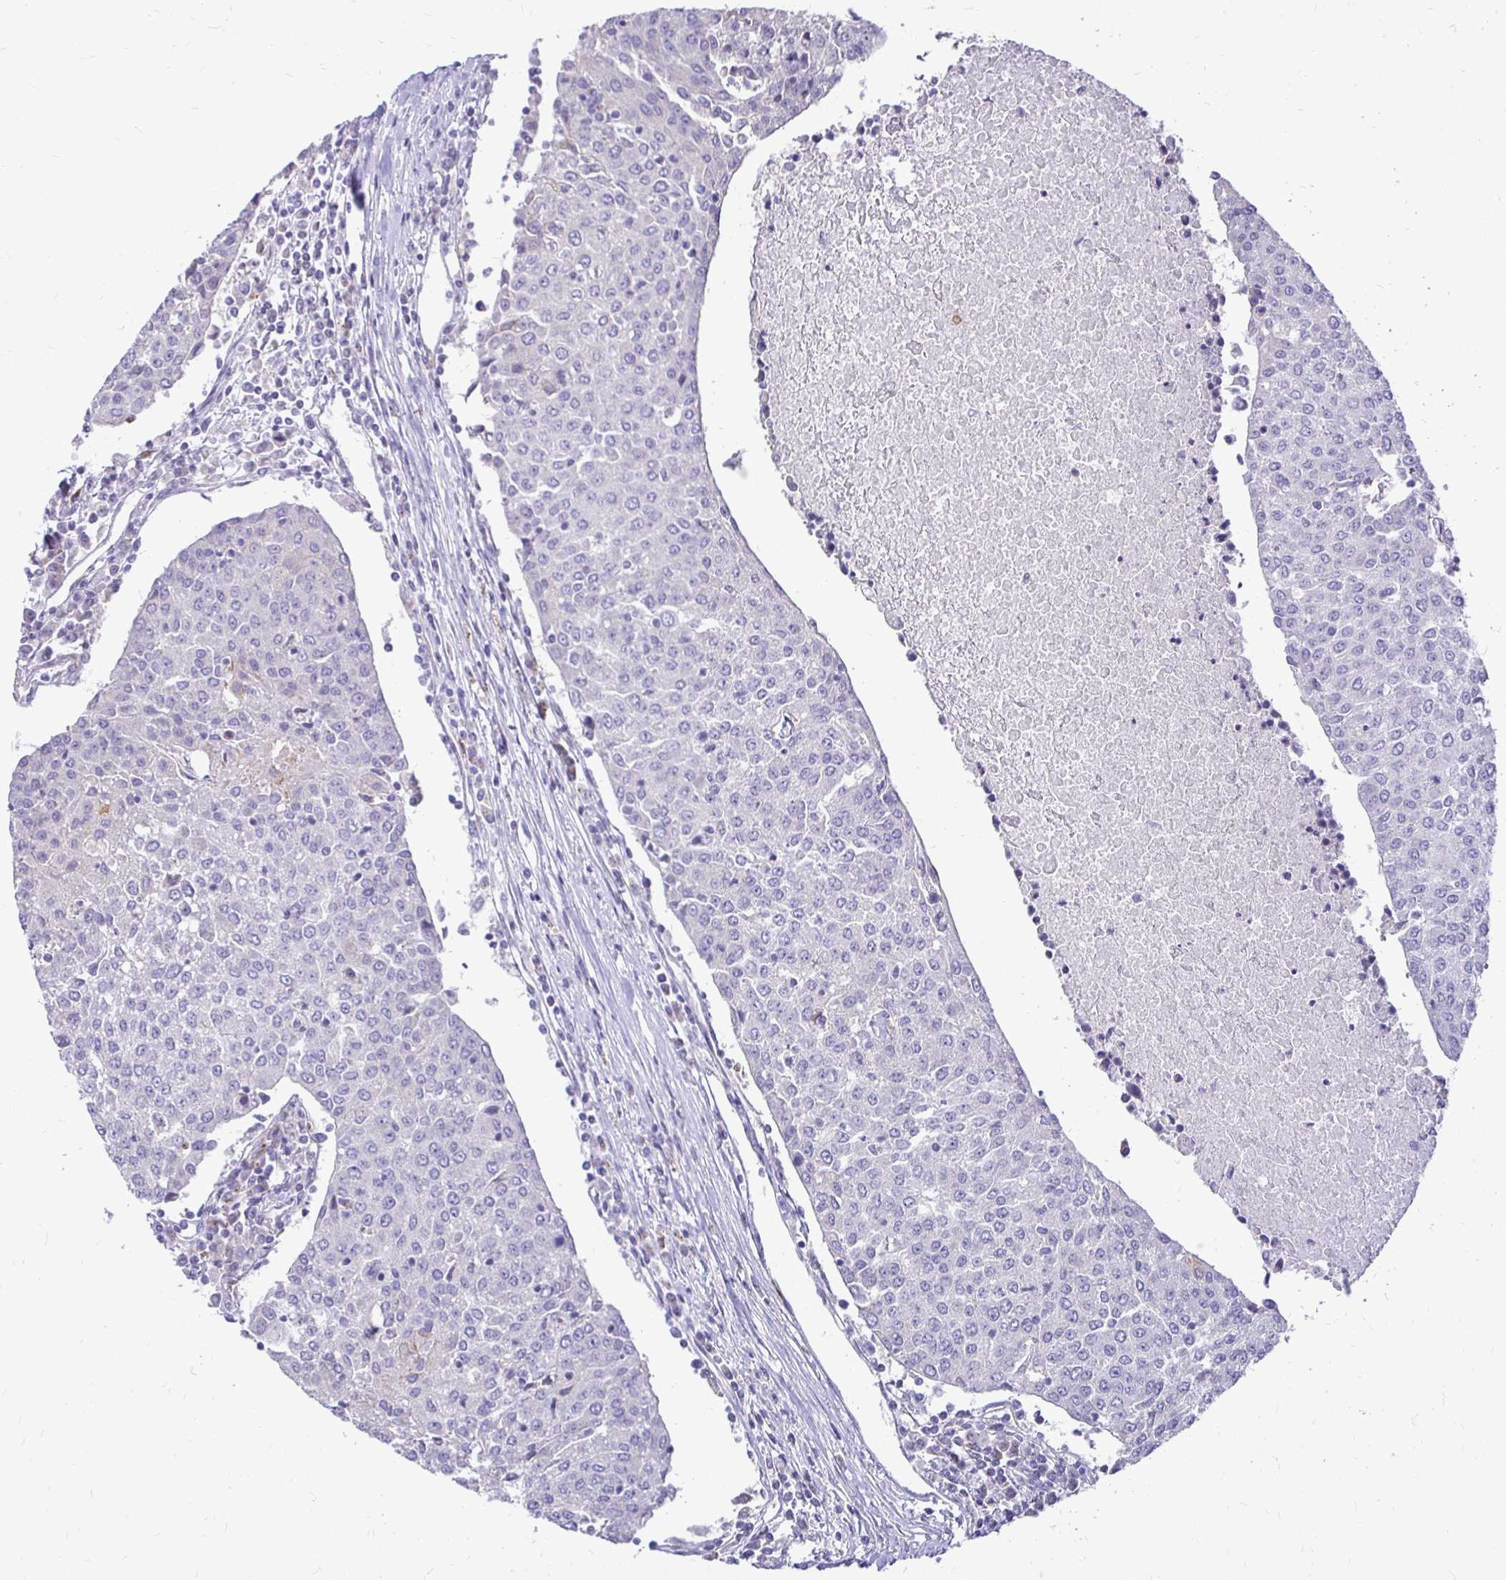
{"staining": {"intensity": "negative", "quantity": "none", "location": "none"}, "tissue": "urothelial cancer", "cell_type": "Tumor cells", "image_type": "cancer", "snomed": [{"axis": "morphology", "description": "Urothelial carcinoma, High grade"}, {"axis": "topography", "description": "Urinary bladder"}], "caption": "High power microscopy photomicrograph of an immunohistochemistry micrograph of urothelial carcinoma (high-grade), revealing no significant expression in tumor cells.", "gene": "ALPG", "patient": {"sex": "female", "age": 85}}